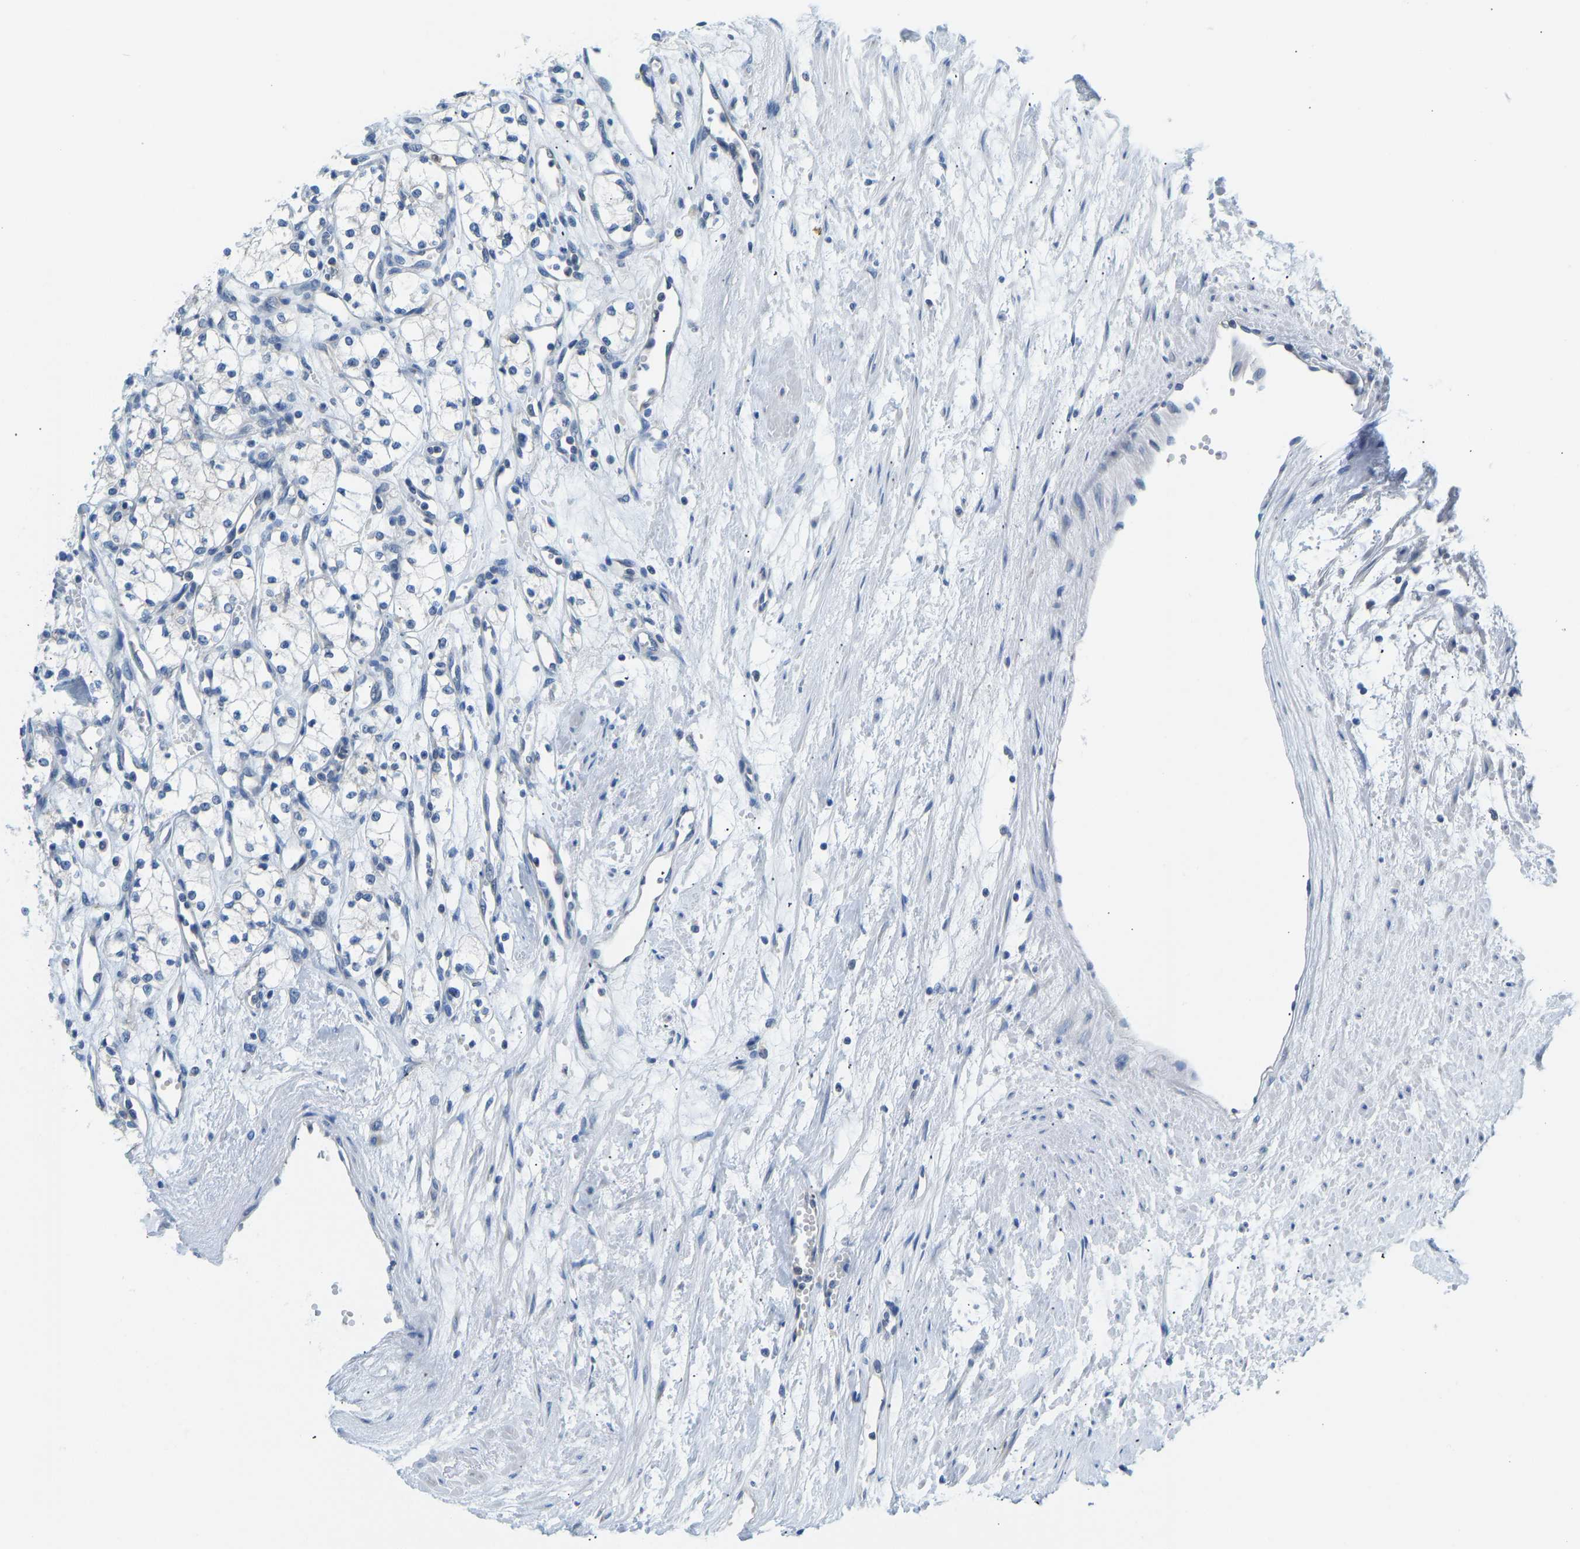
{"staining": {"intensity": "negative", "quantity": "none", "location": "none"}, "tissue": "renal cancer", "cell_type": "Tumor cells", "image_type": "cancer", "snomed": [{"axis": "morphology", "description": "Adenocarcinoma, NOS"}, {"axis": "topography", "description": "Kidney"}], "caption": "The IHC image has no significant staining in tumor cells of renal cancer (adenocarcinoma) tissue. (Stains: DAB IHC with hematoxylin counter stain, Microscopy: brightfield microscopy at high magnification).", "gene": "VRK1", "patient": {"sex": "male", "age": 59}}